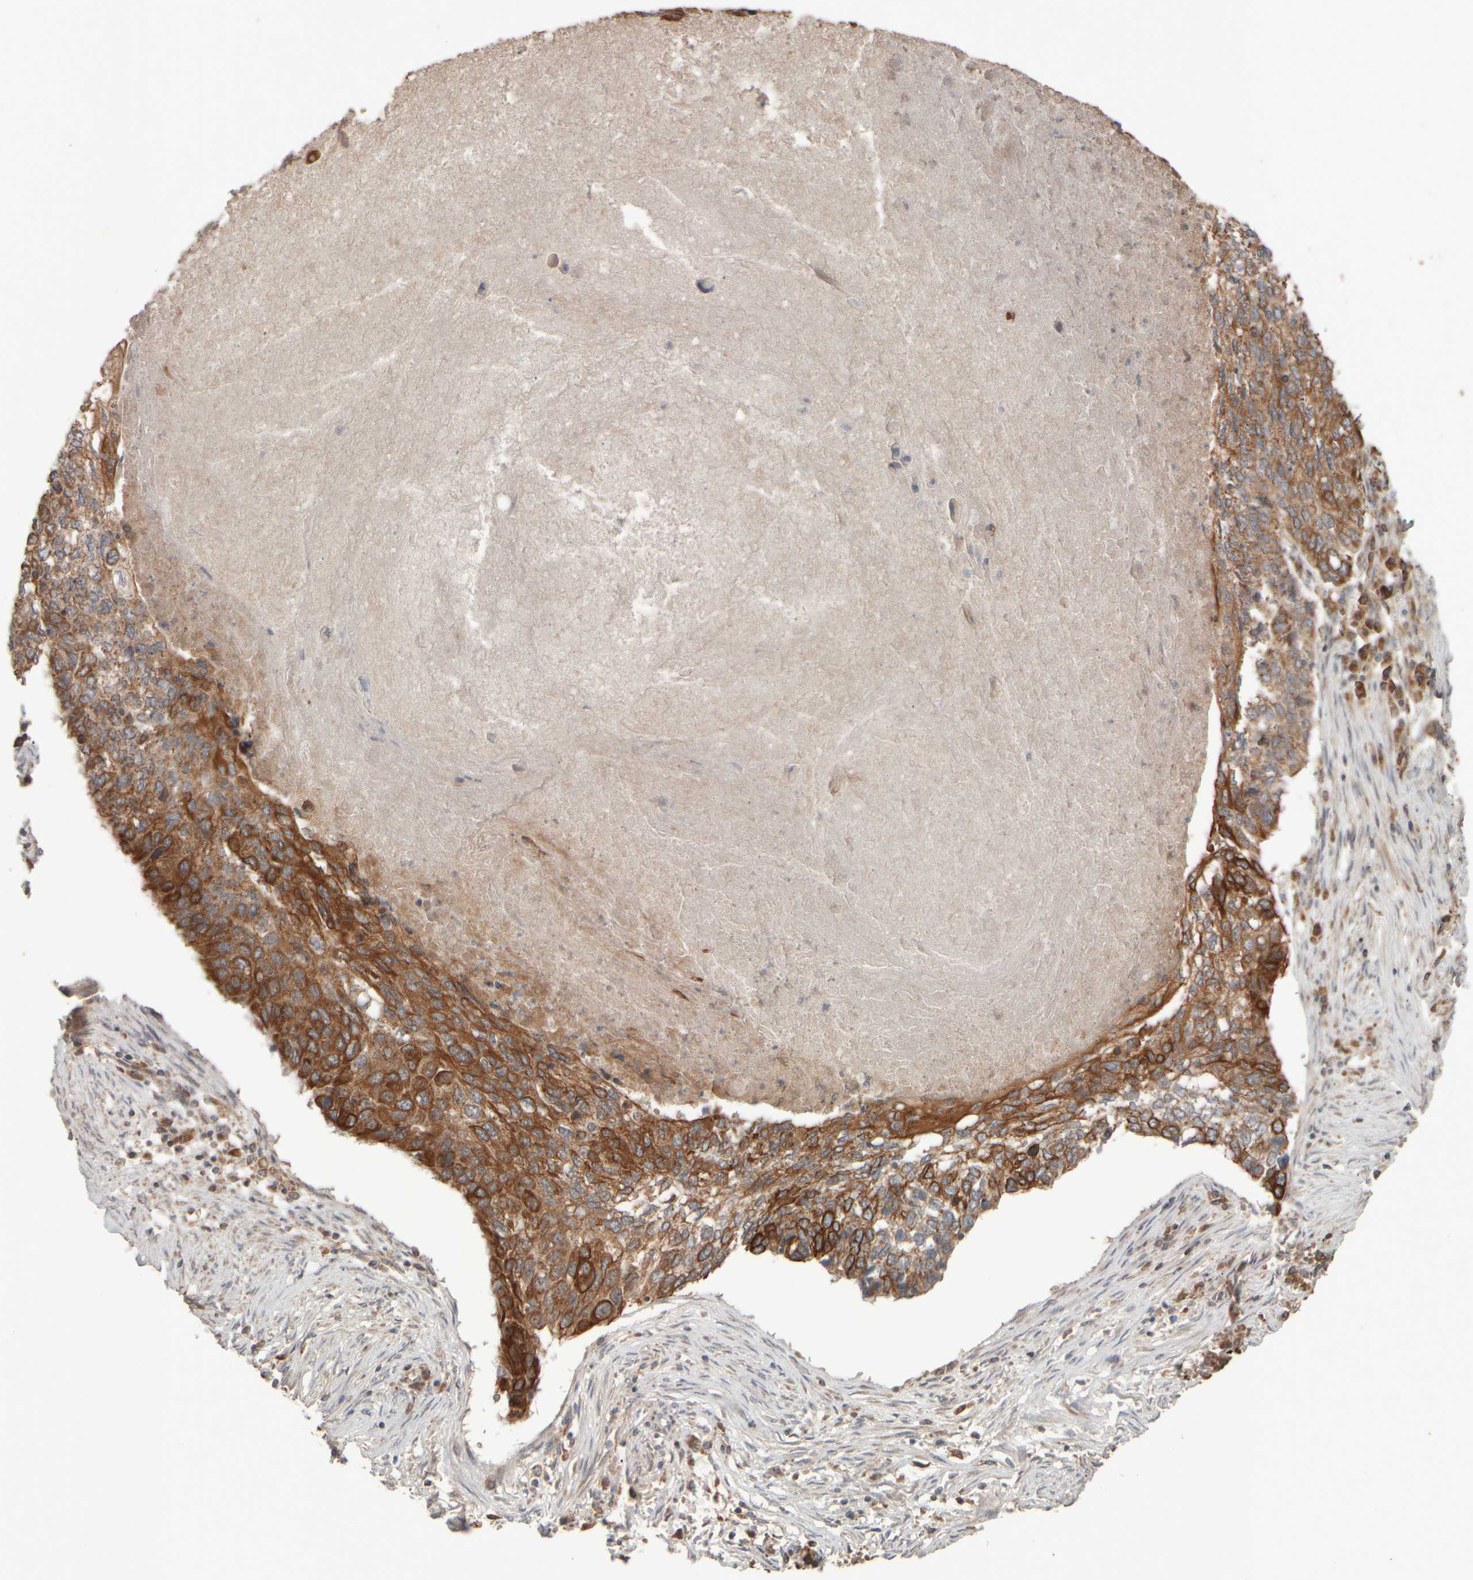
{"staining": {"intensity": "strong", "quantity": ">75%", "location": "cytoplasmic/membranous"}, "tissue": "lung cancer", "cell_type": "Tumor cells", "image_type": "cancer", "snomed": [{"axis": "morphology", "description": "Squamous cell carcinoma, NOS"}, {"axis": "topography", "description": "Lung"}], "caption": "About >75% of tumor cells in lung squamous cell carcinoma exhibit strong cytoplasmic/membranous protein expression as visualized by brown immunohistochemical staining.", "gene": "EIF2B3", "patient": {"sex": "female", "age": 63}}